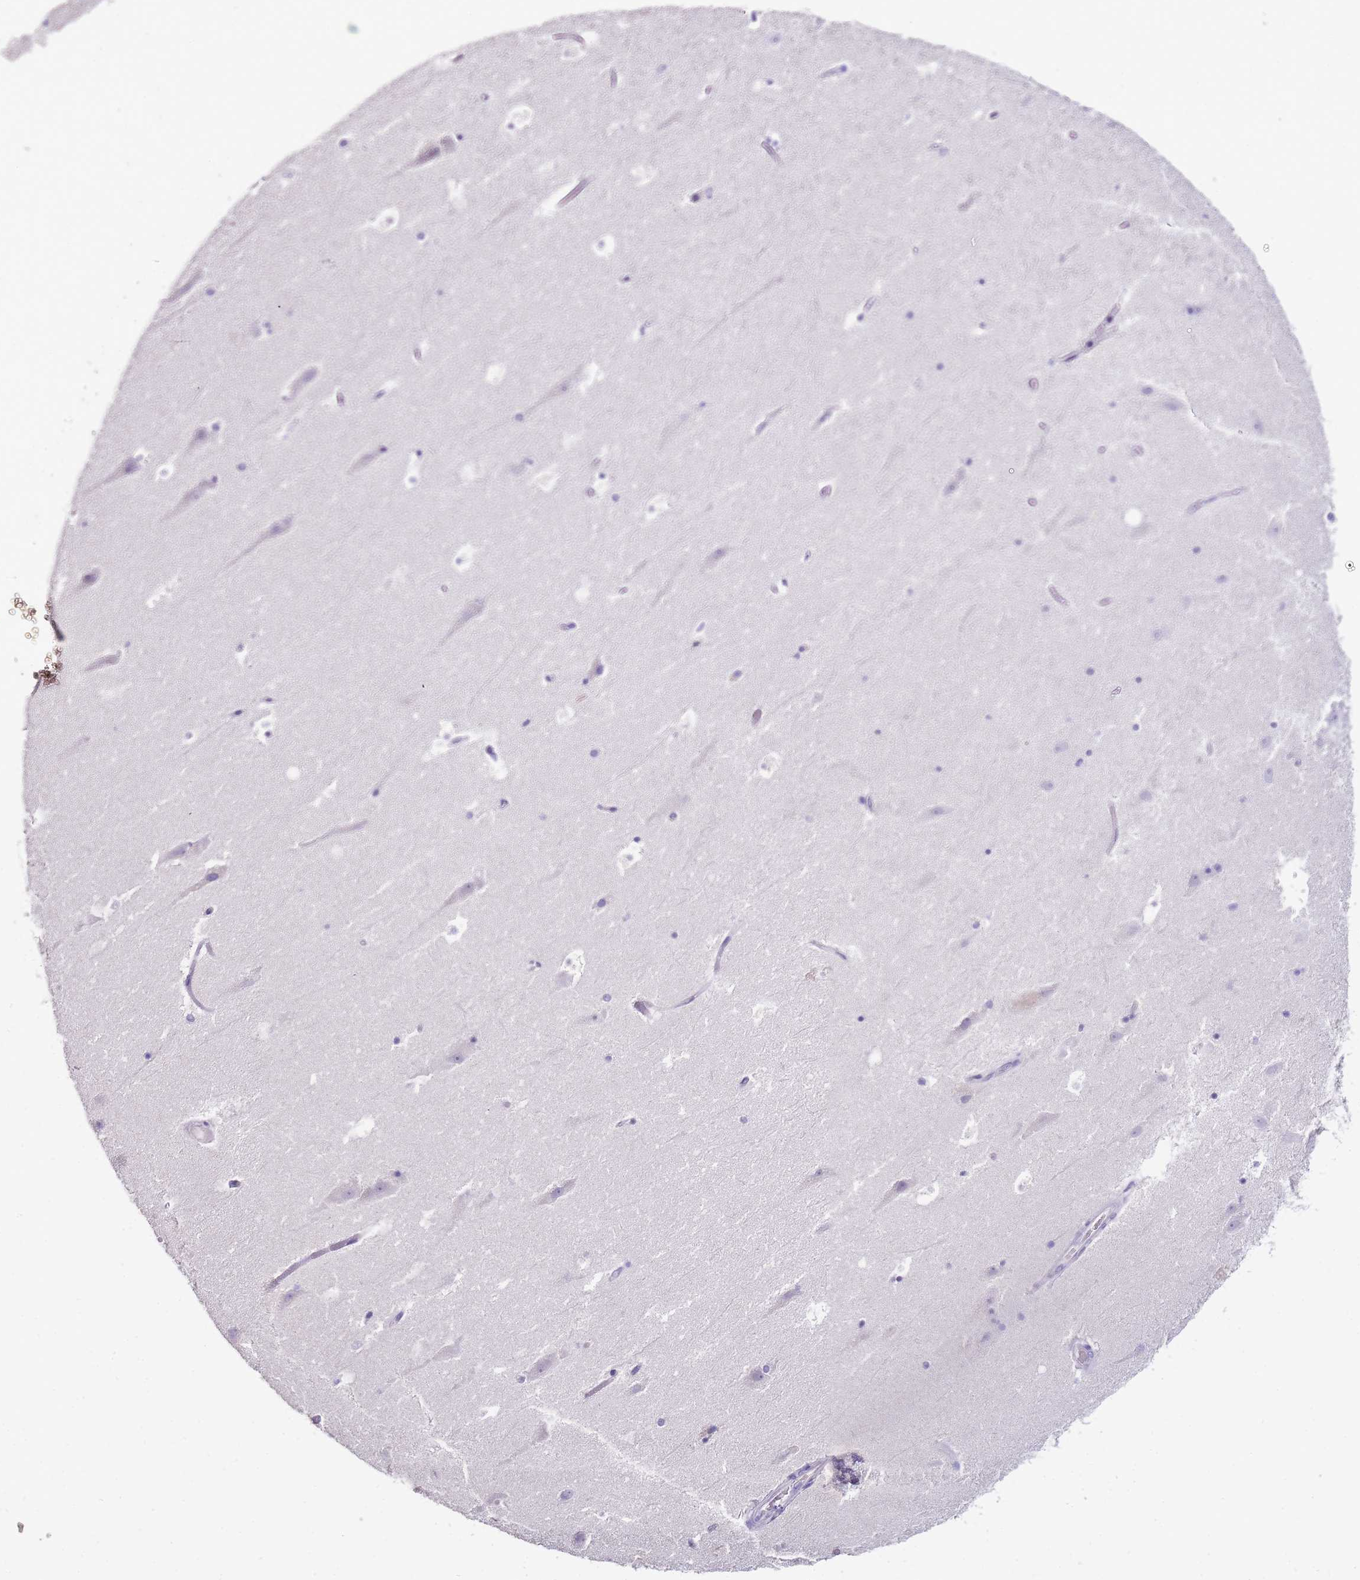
{"staining": {"intensity": "negative", "quantity": "none", "location": "none"}, "tissue": "hippocampus", "cell_type": "Glial cells", "image_type": "normal", "snomed": [{"axis": "morphology", "description": "Normal tissue, NOS"}, {"axis": "topography", "description": "Hippocampus"}], "caption": "Immunohistochemical staining of normal hippocampus displays no significant expression in glial cells.", "gene": "DPP4", "patient": {"sex": "female", "age": 52}}